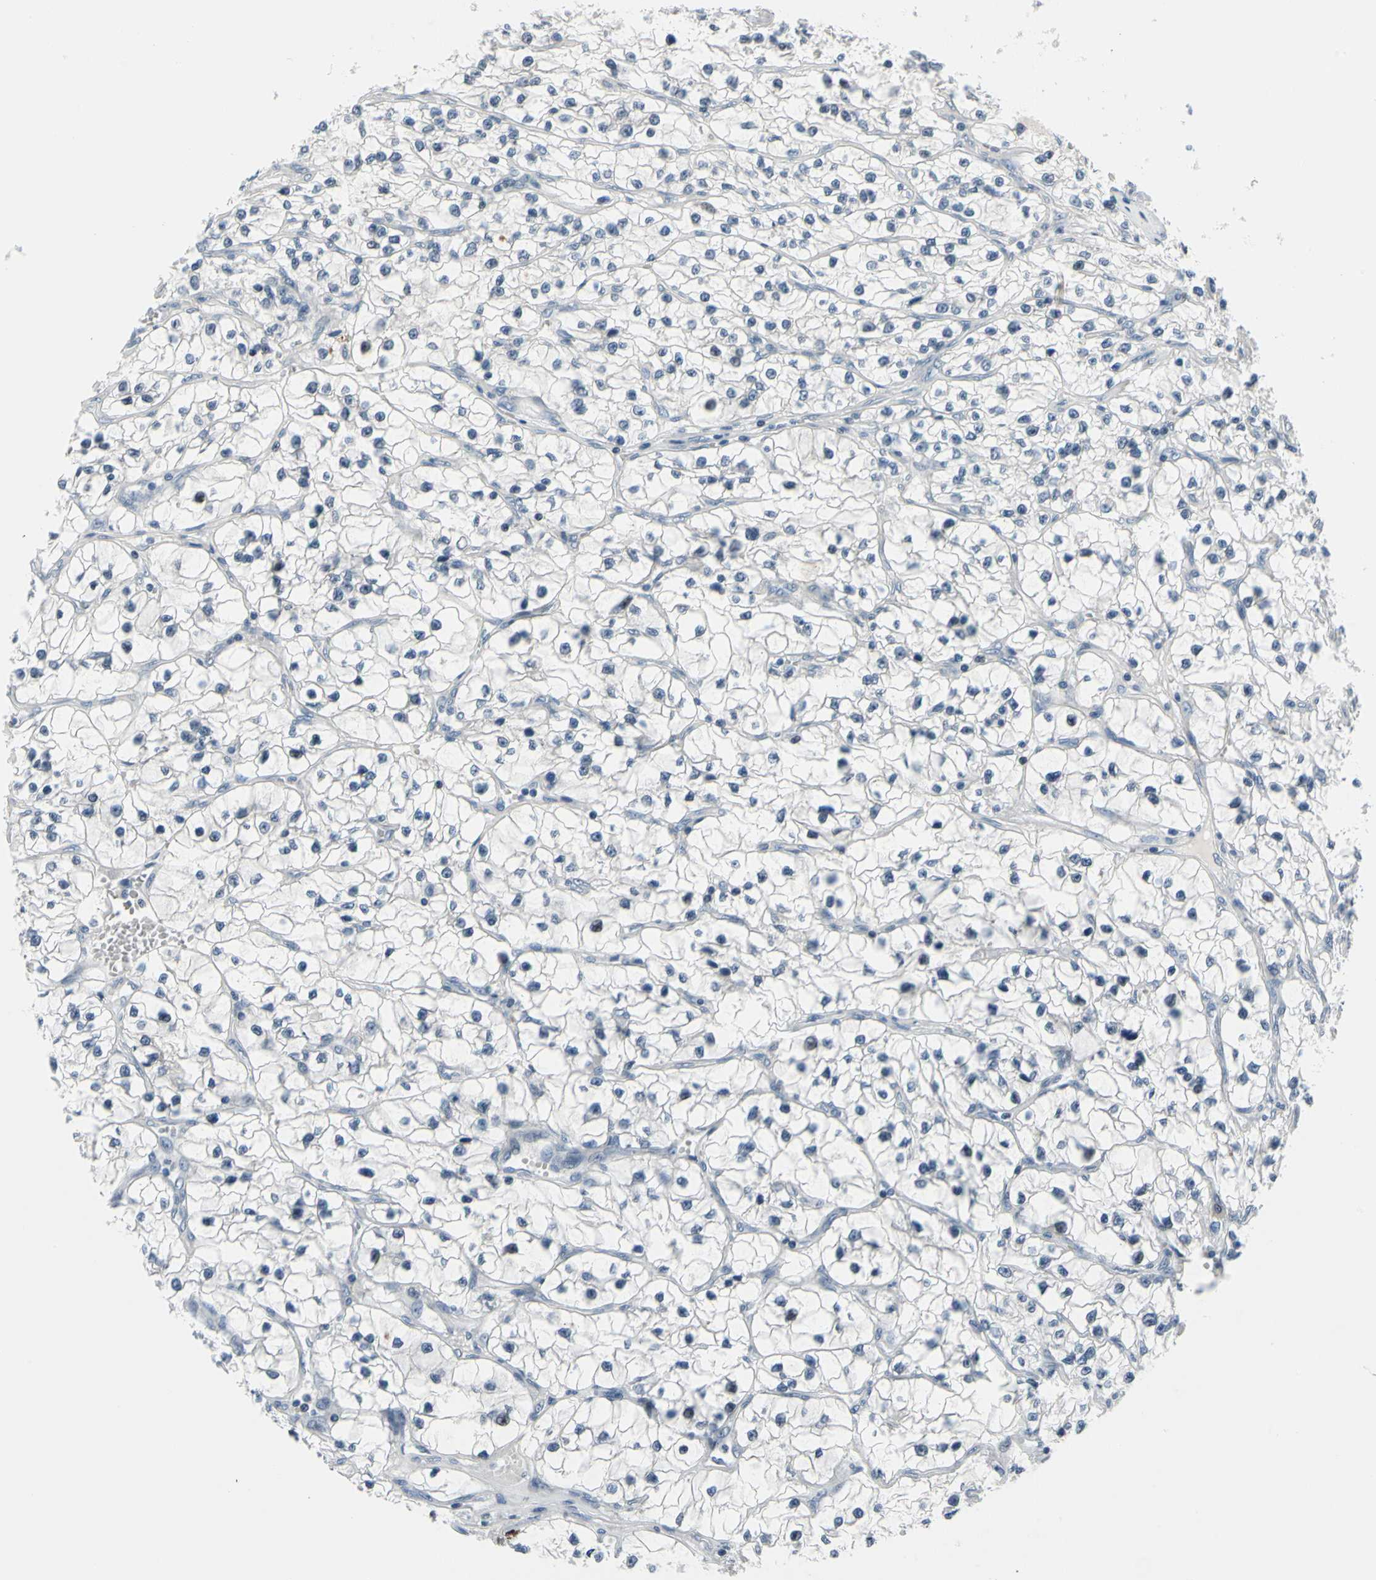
{"staining": {"intensity": "negative", "quantity": "none", "location": "none"}, "tissue": "renal cancer", "cell_type": "Tumor cells", "image_type": "cancer", "snomed": [{"axis": "morphology", "description": "Adenocarcinoma, NOS"}, {"axis": "topography", "description": "Kidney"}], "caption": "Protein analysis of renal cancer shows no significant positivity in tumor cells.", "gene": "TXN", "patient": {"sex": "female", "age": 57}}